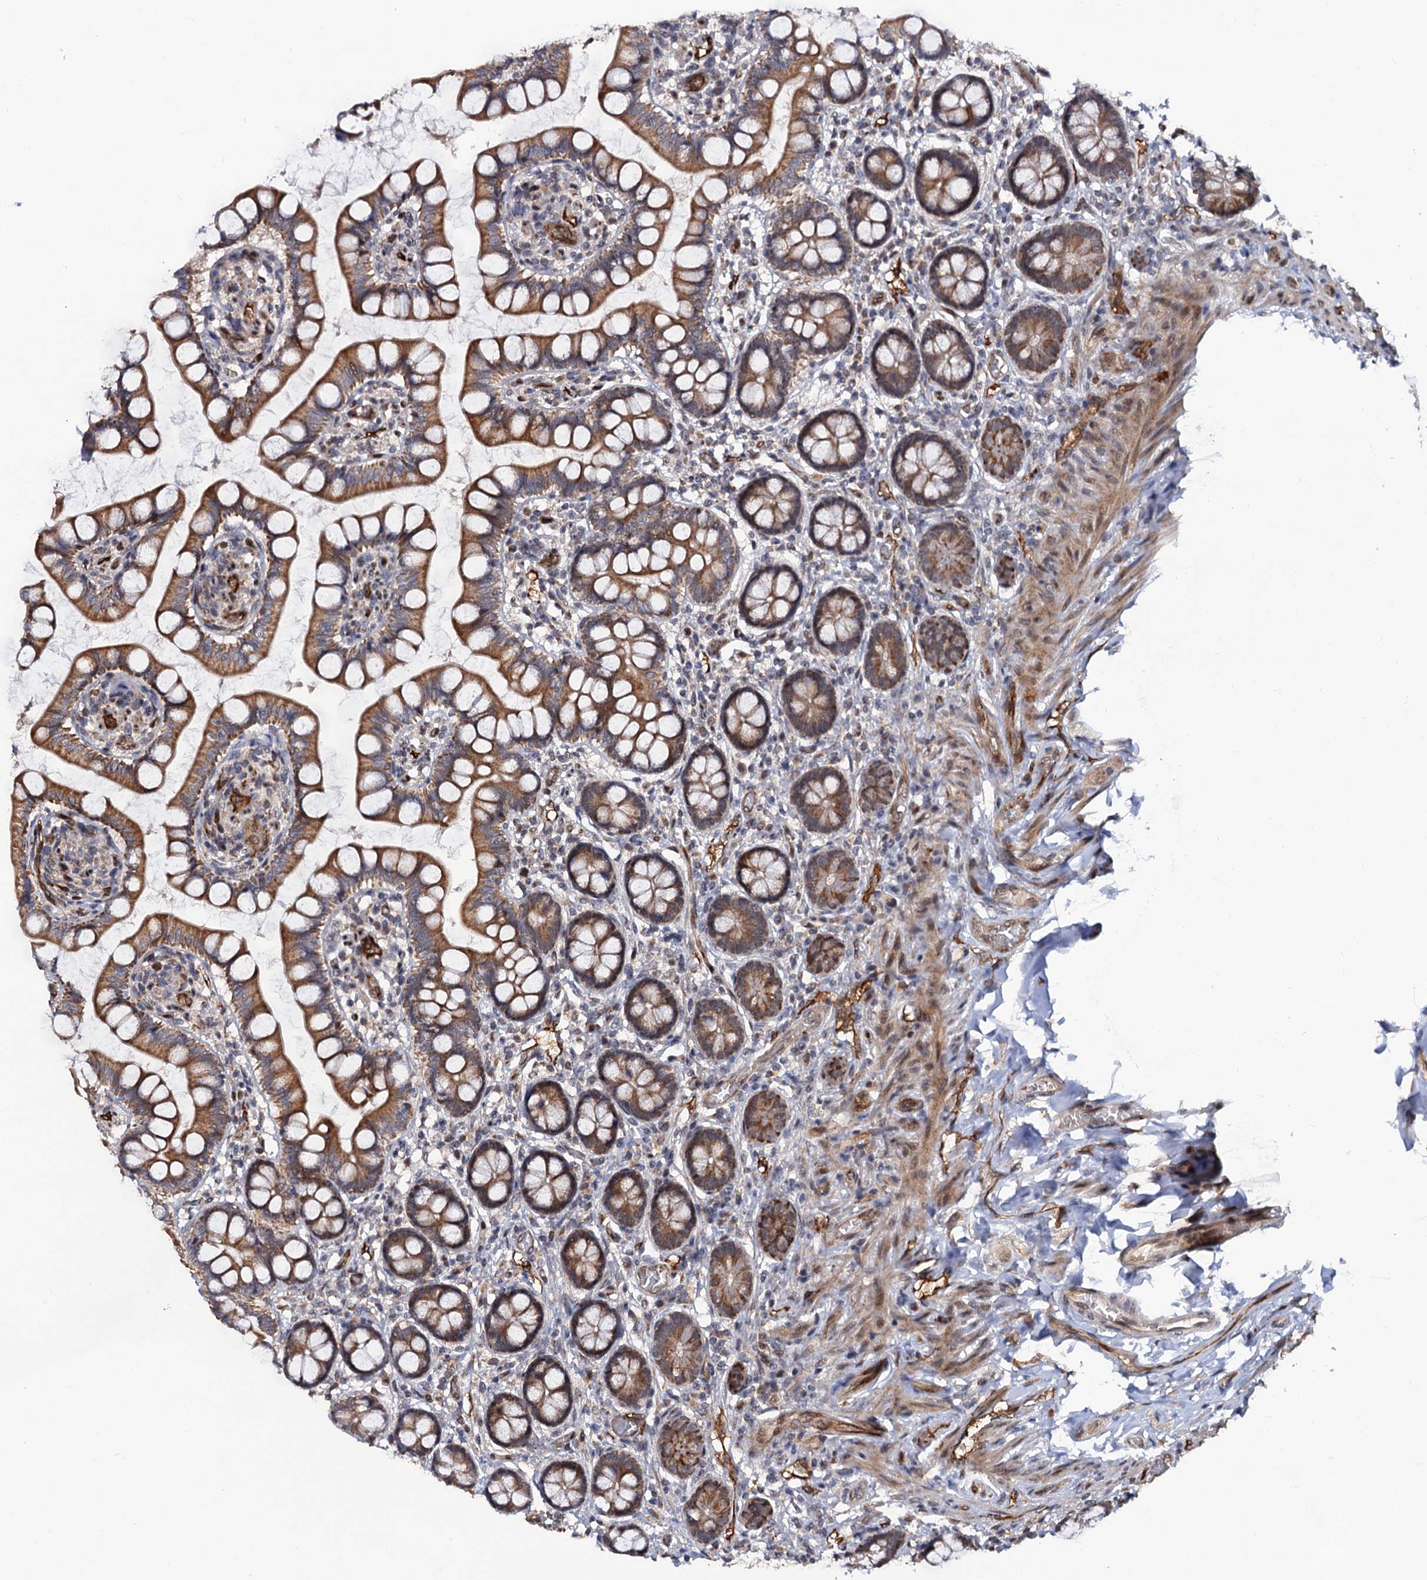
{"staining": {"intensity": "moderate", "quantity": ">75%", "location": "cytoplasmic/membranous"}, "tissue": "small intestine", "cell_type": "Glandular cells", "image_type": "normal", "snomed": [{"axis": "morphology", "description": "Normal tissue, NOS"}, {"axis": "topography", "description": "Small intestine"}], "caption": "Immunohistochemistry of normal human small intestine exhibits medium levels of moderate cytoplasmic/membranous staining in about >75% of glandular cells.", "gene": "LRRC63", "patient": {"sex": "male", "age": 52}}